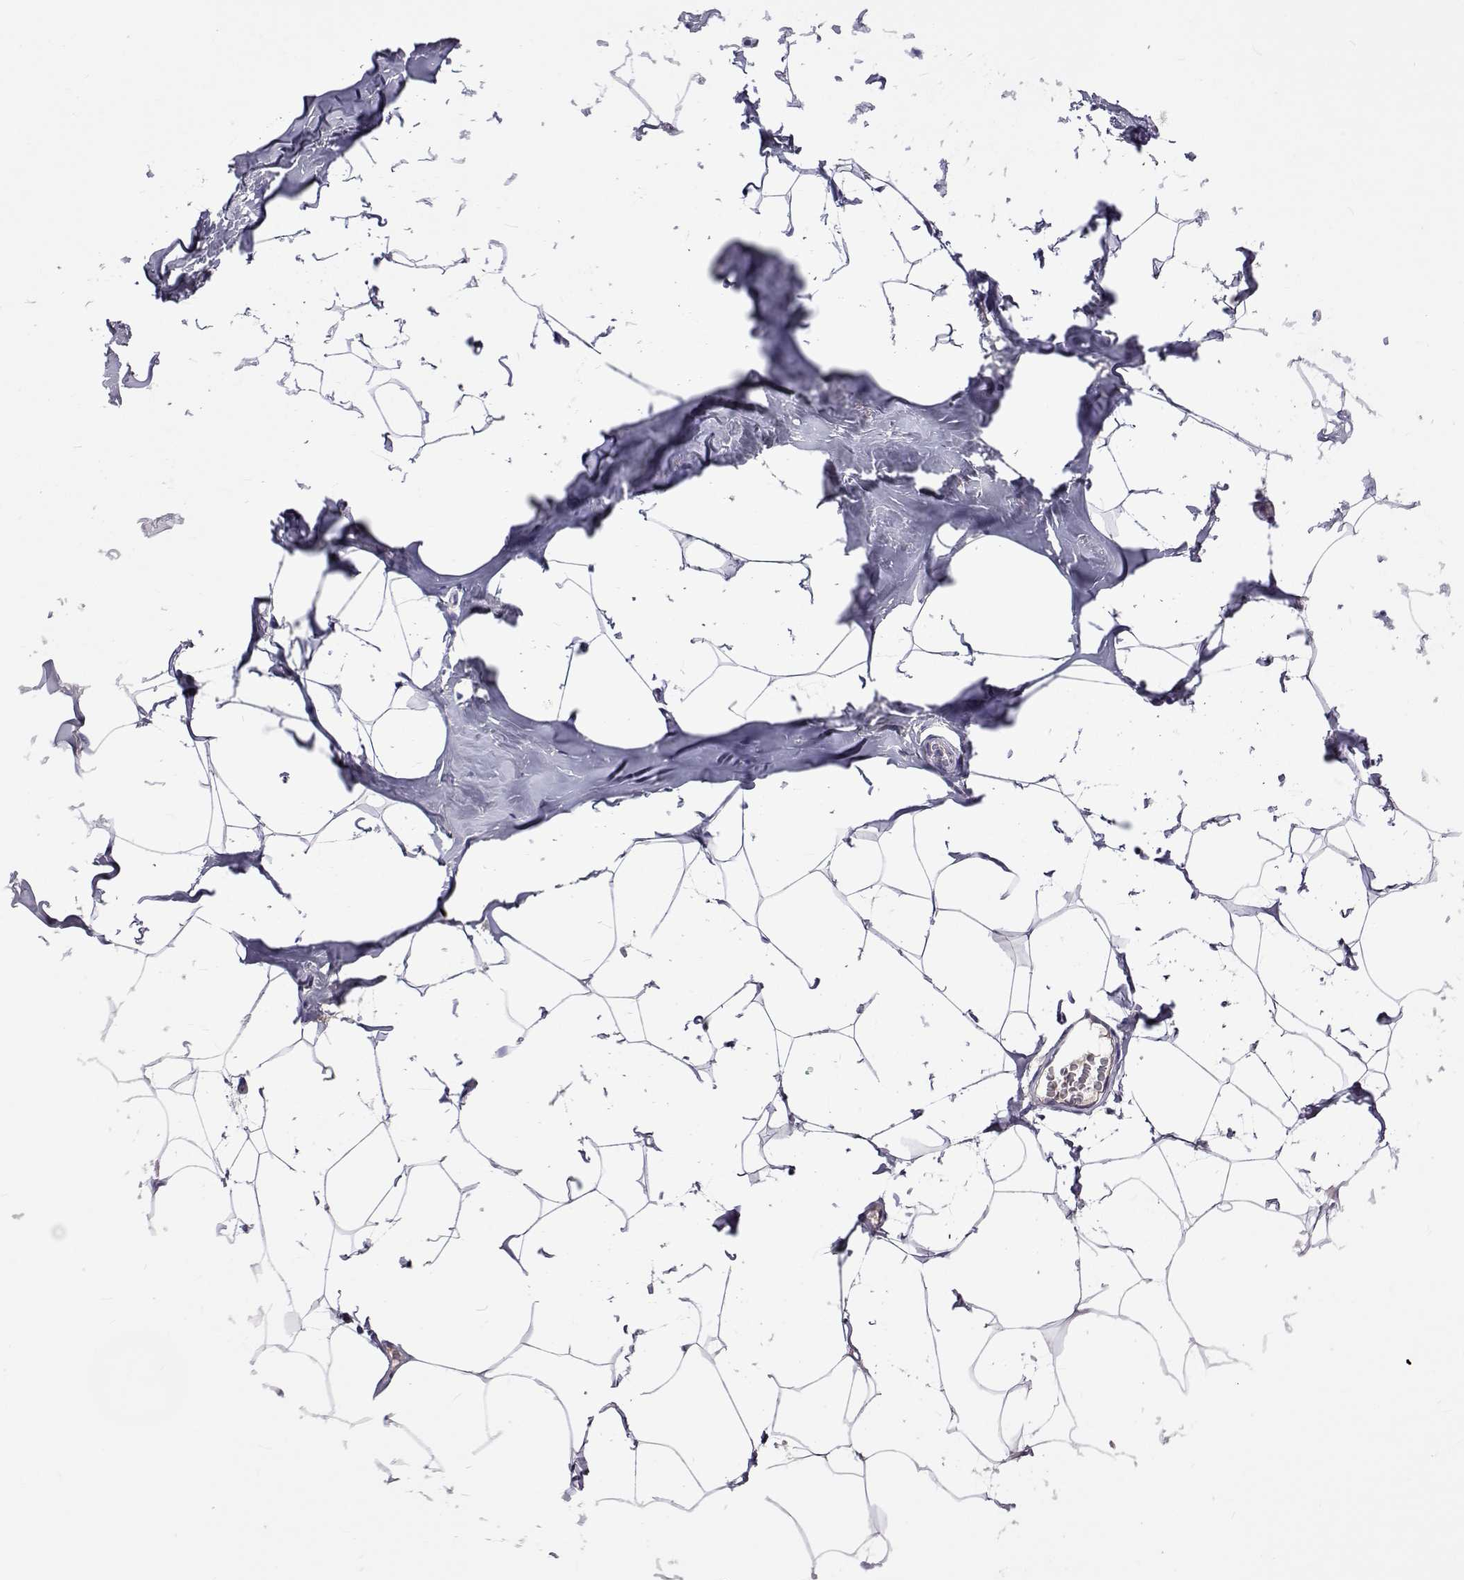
{"staining": {"intensity": "negative", "quantity": "none", "location": "none"}, "tissue": "breast", "cell_type": "Adipocytes", "image_type": "normal", "snomed": [{"axis": "morphology", "description": "Normal tissue, NOS"}, {"axis": "topography", "description": "Breast"}], "caption": "Micrograph shows no protein expression in adipocytes of benign breast. The staining was performed using DAB to visualize the protein expression in brown, while the nuclei were stained in blue with hematoxylin (Magnification: 20x).", "gene": "TCF15", "patient": {"sex": "female", "age": 32}}